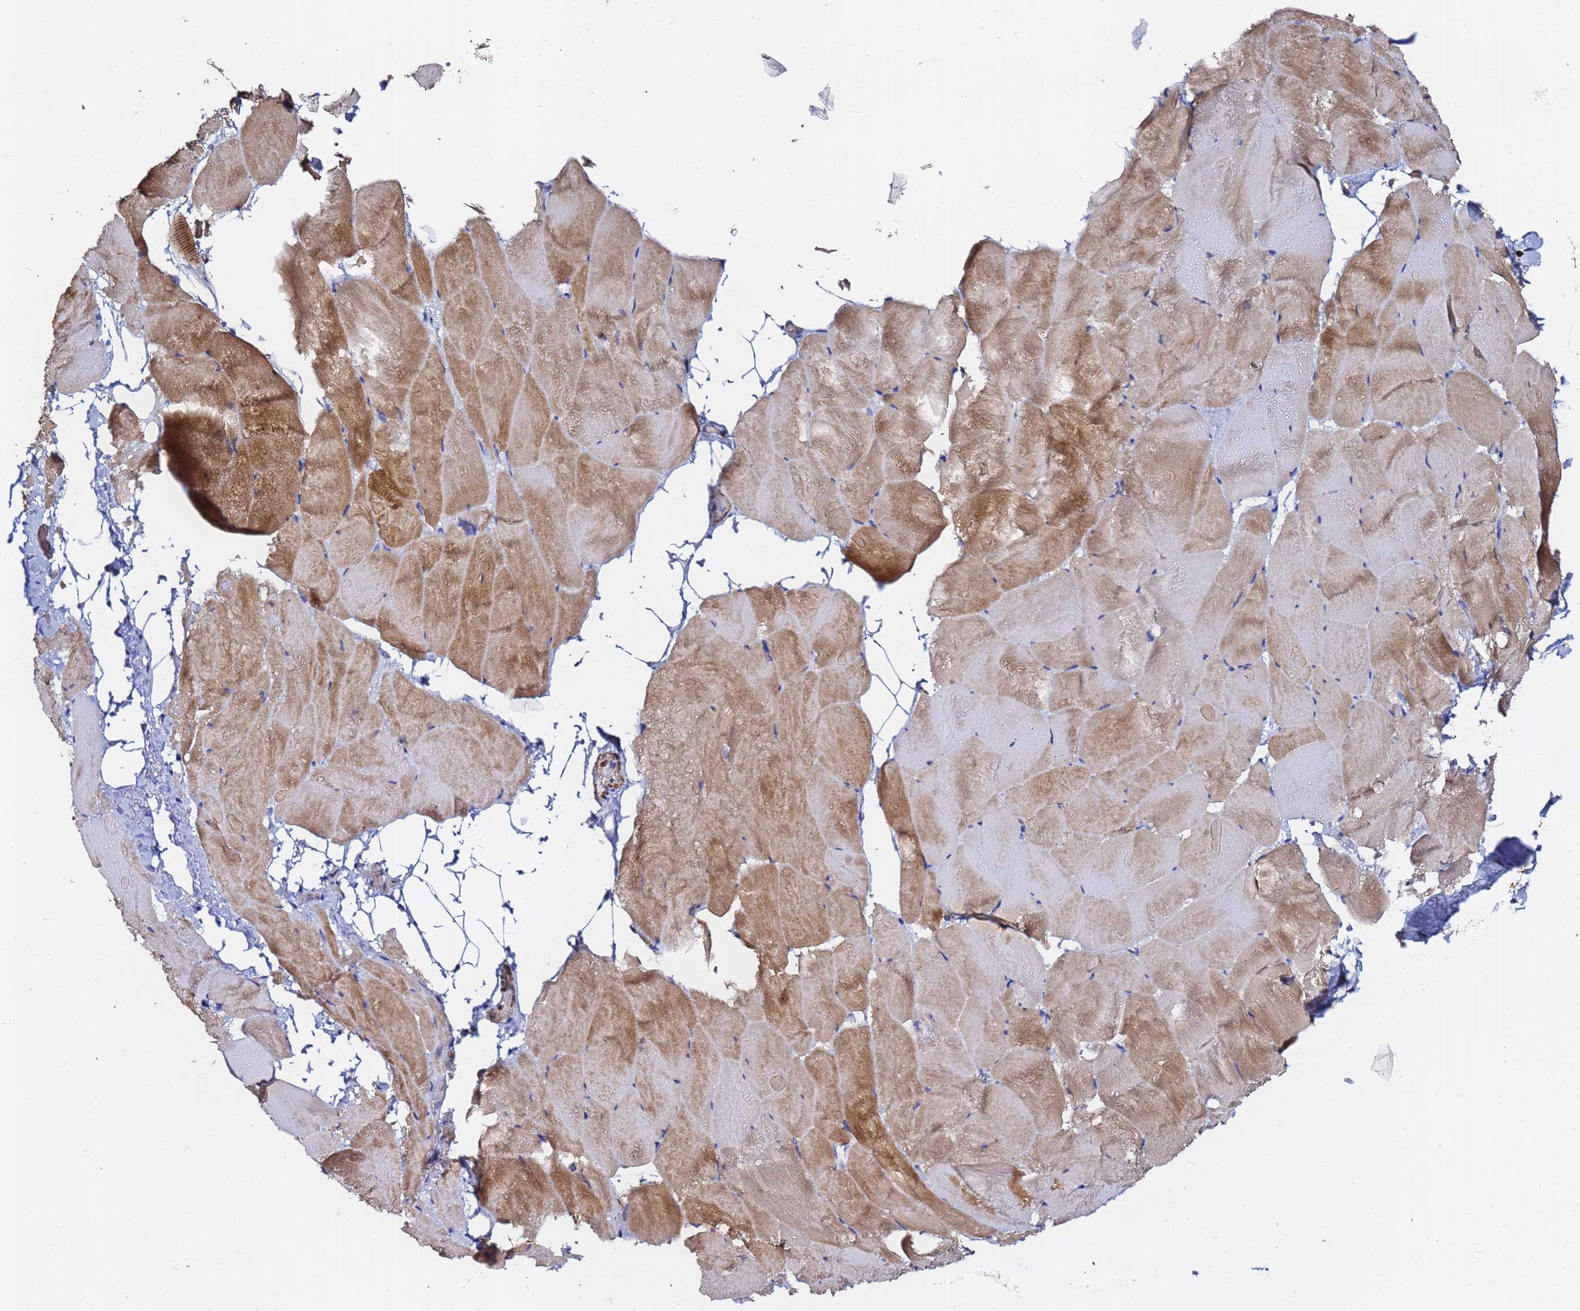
{"staining": {"intensity": "moderate", "quantity": "25%-75%", "location": "cytoplasmic/membranous"}, "tissue": "skeletal muscle", "cell_type": "Myocytes", "image_type": "normal", "snomed": [{"axis": "morphology", "description": "Normal tissue, NOS"}, {"axis": "topography", "description": "Skeletal muscle"}], "caption": "Immunohistochemical staining of normal skeletal muscle shows medium levels of moderate cytoplasmic/membranous positivity in approximately 25%-75% of myocytes.", "gene": "ACTA1", "patient": {"sex": "female", "age": 64}}